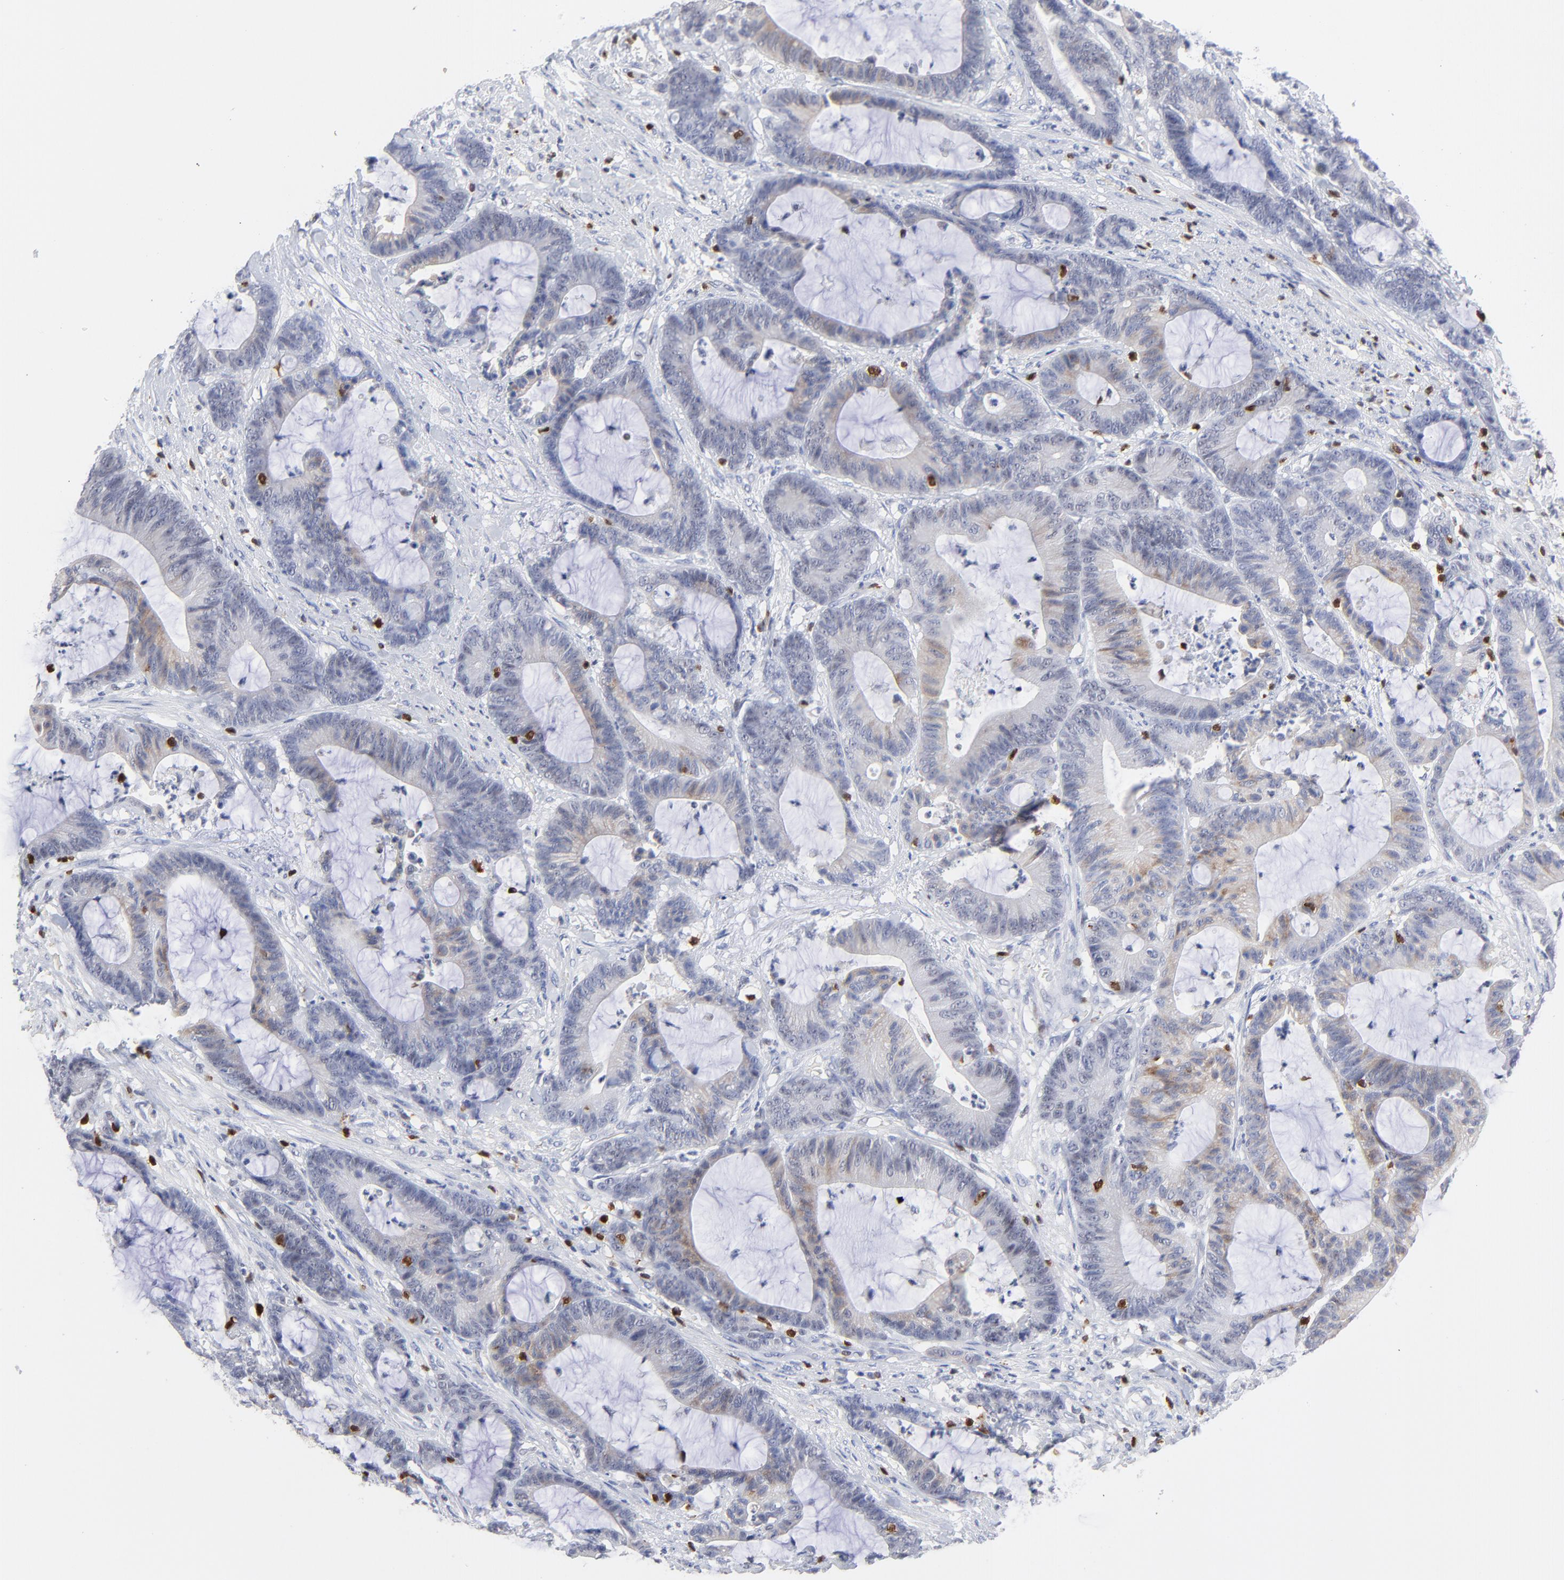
{"staining": {"intensity": "weak", "quantity": "<25%", "location": "cytoplasmic/membranous"}, "tissue": "colorectal cancer", "cell_type": "Tumor cells", "image_type": "cancer", "snomed": [{"axis": "morphology", "description": "Adenocarcinoma, NOS"}, {"axis": "topography", "description": "Colon"}], "caption": "Protein analysis of colorectal cancer (adenocarcinoma) shows no significant staining in tumor cells.", "gene": "ZAP70", "patient": {"sex": "female", "age": 84}}